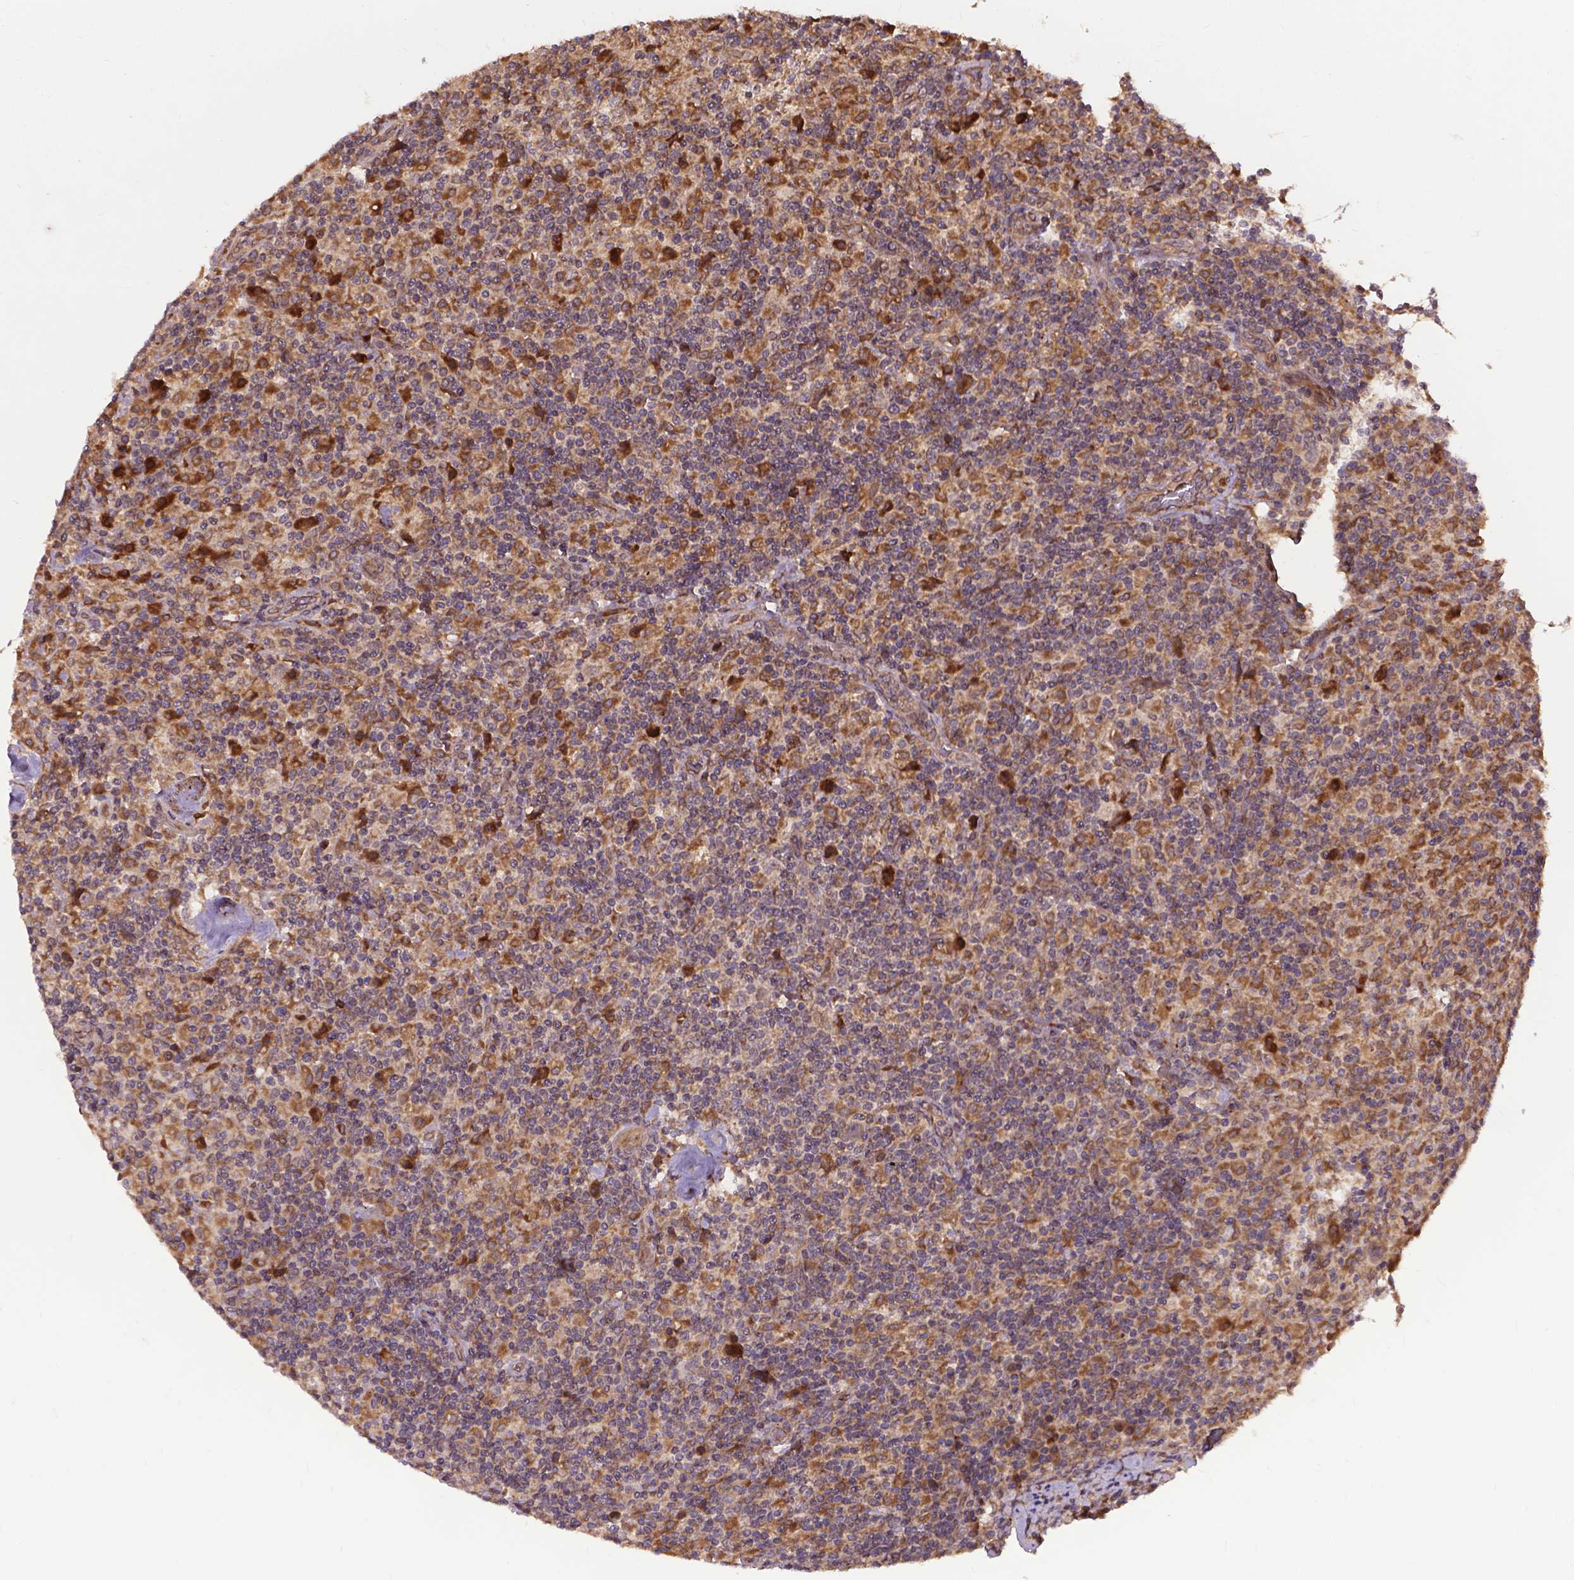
{"staining": {"intensity": "moderate", "quantity": ">75%", "location": "cytoplasmic/membranous"}, "tissue": "lymphoma", "cell_type": "Tumor cells", "image_type": "cancer", "snomed": [{"axis": "morphology", "description": "Hodgkin's disease, NOS"}, {"axis": "topography", "description": "Lymph node"}], "caption": "Human Hodgkin's disease stained with a protein marker shows moderate staining in tumor cells.", "gene": "ZNF616", "patient": {"sex": "male", "age": 70}}